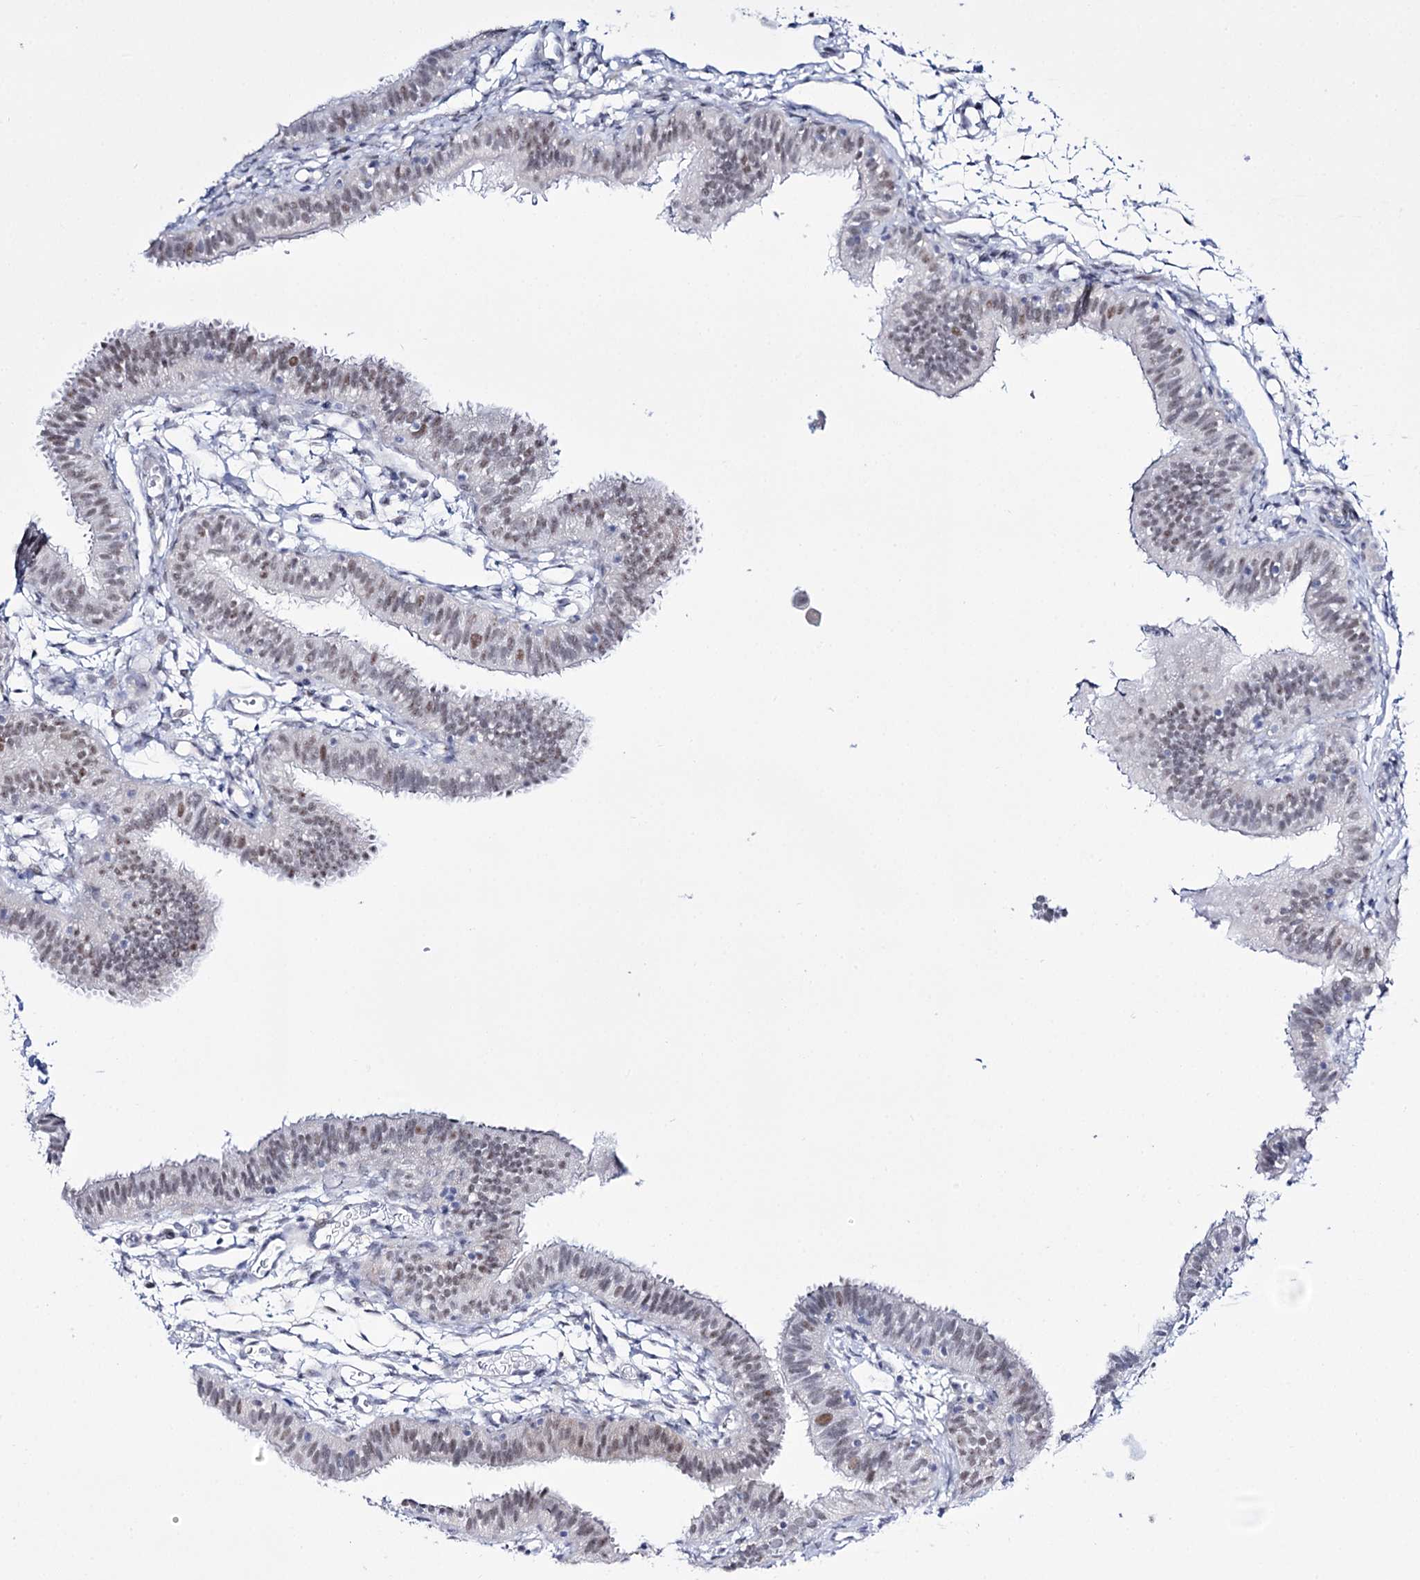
{"staining": {"intensity": "weak", "quantity": "25%-75%", "location": "nuclear"}, "tissue": "fallopian tube", "cell_type": "Glandular cells", "image_type": "normal", "snomed": [{"axis": "morphology", "description": "Normal tissue, NOS"}, {"axis": "topography", "description": "Fallopian tube"}], "caption": "Immunohistochemical staining of unremarkable fallopian tube exhibits weak nuclear protein staining in approximately 25%-75% of glandular cells.", "gene": "RBM15B", "patient": {"sex": "female", "age": 35}}